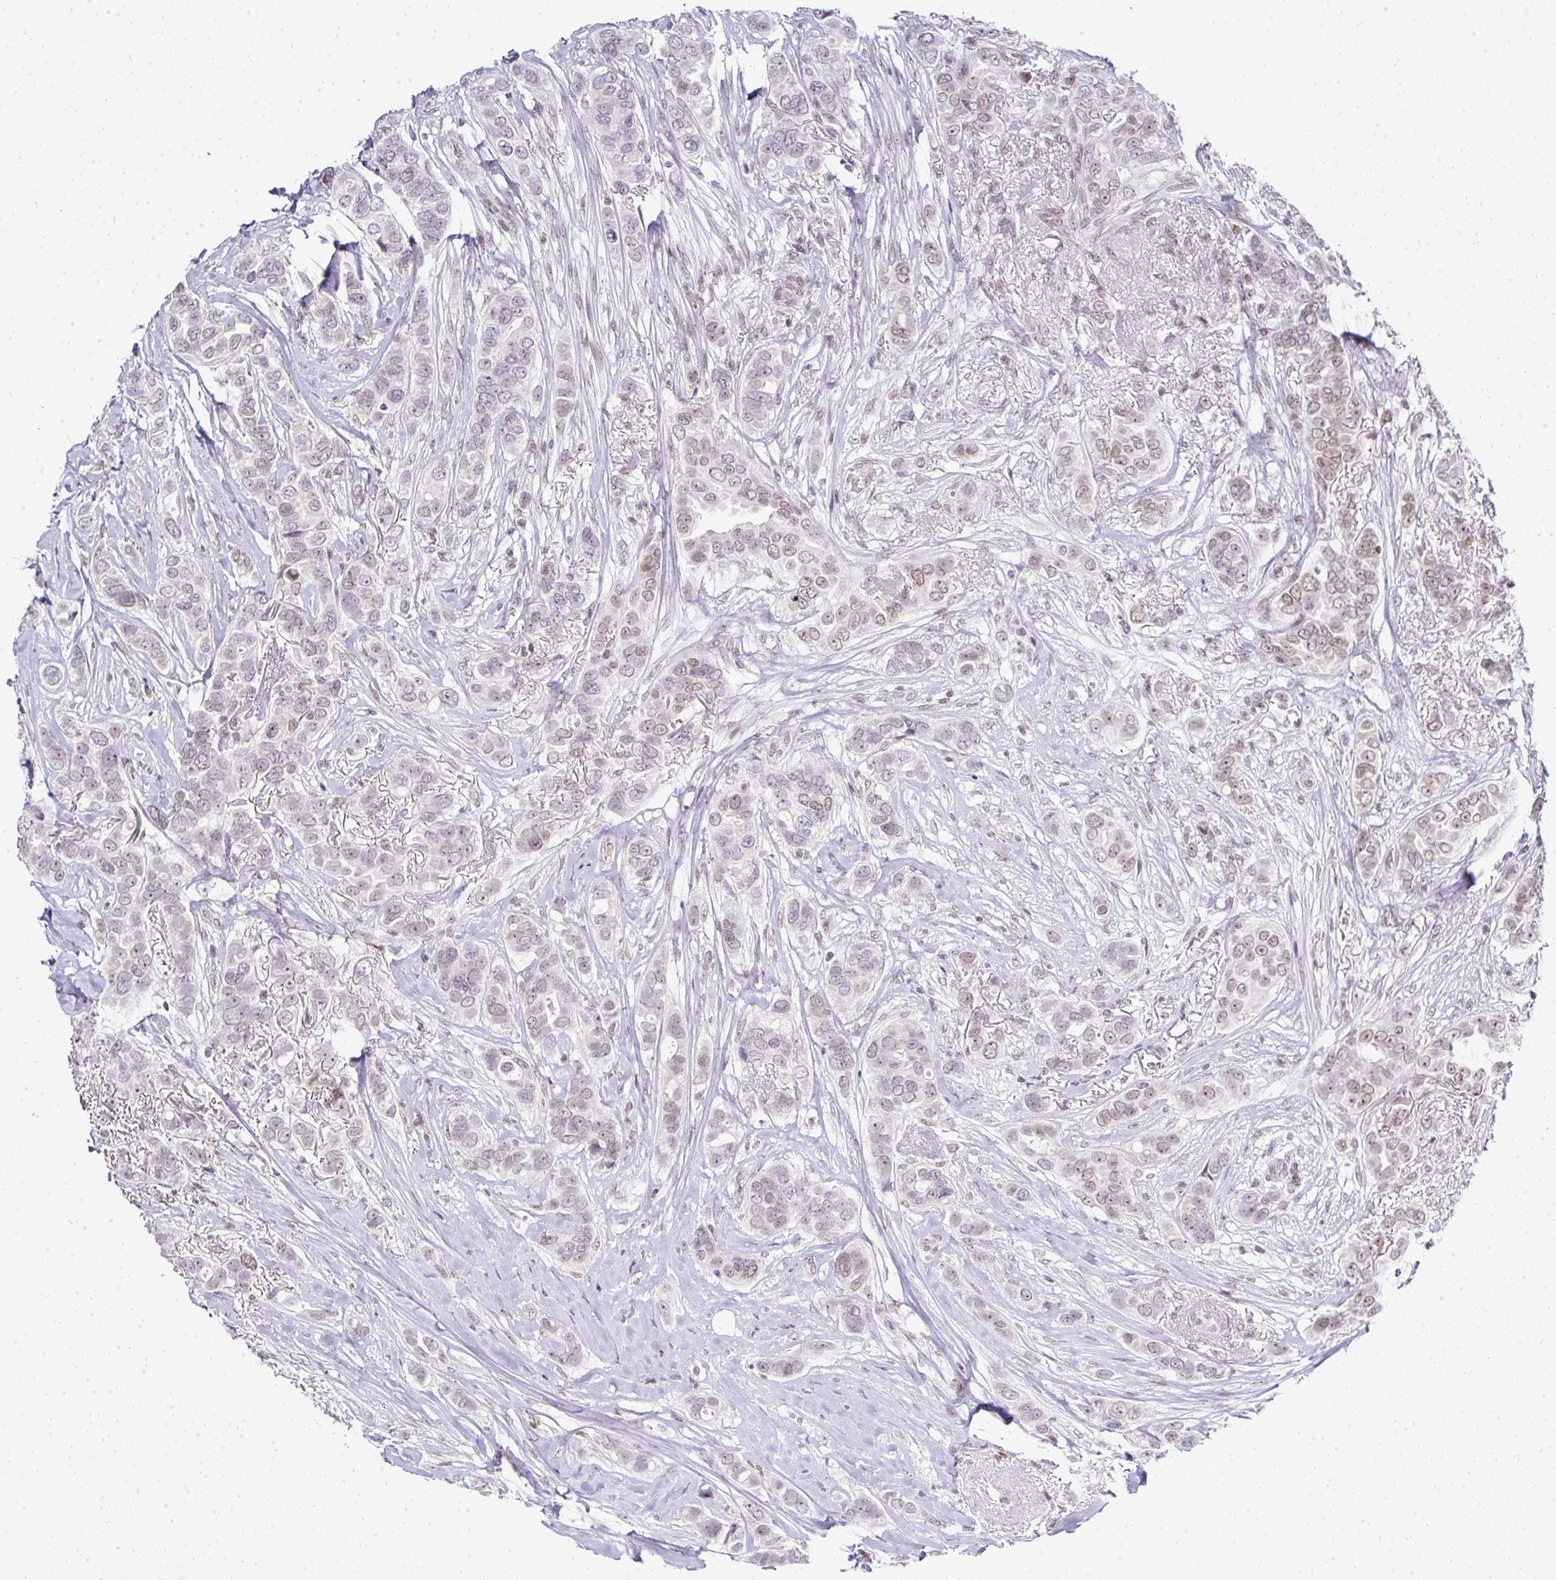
{"staining": {"intensity": "weak", "quantity": "25%-75%", "location": "nuclear"}, "tissue": "breast cancer", "cell_type": "Tumor cells", "image_type": "cancer", "snomed": [{"axis": "morphology", "description": "Lobular carcinoma"}, {"axis": "topography", "description": "Breast"}], "caption": "IHC staining of breast cancer, which reveals low levels of weak nuclear expression in approximately 25%-75% of tumor cells indicating weak nuclear protein expression. The staining was performed using DAB (3,3'-diaminobenzidine) (brown) for protein detection and nuclei were counterstained in hematoxylin (blue).", "gene": "FAM32A", "patient": {"sex": "female", "age": 51}}